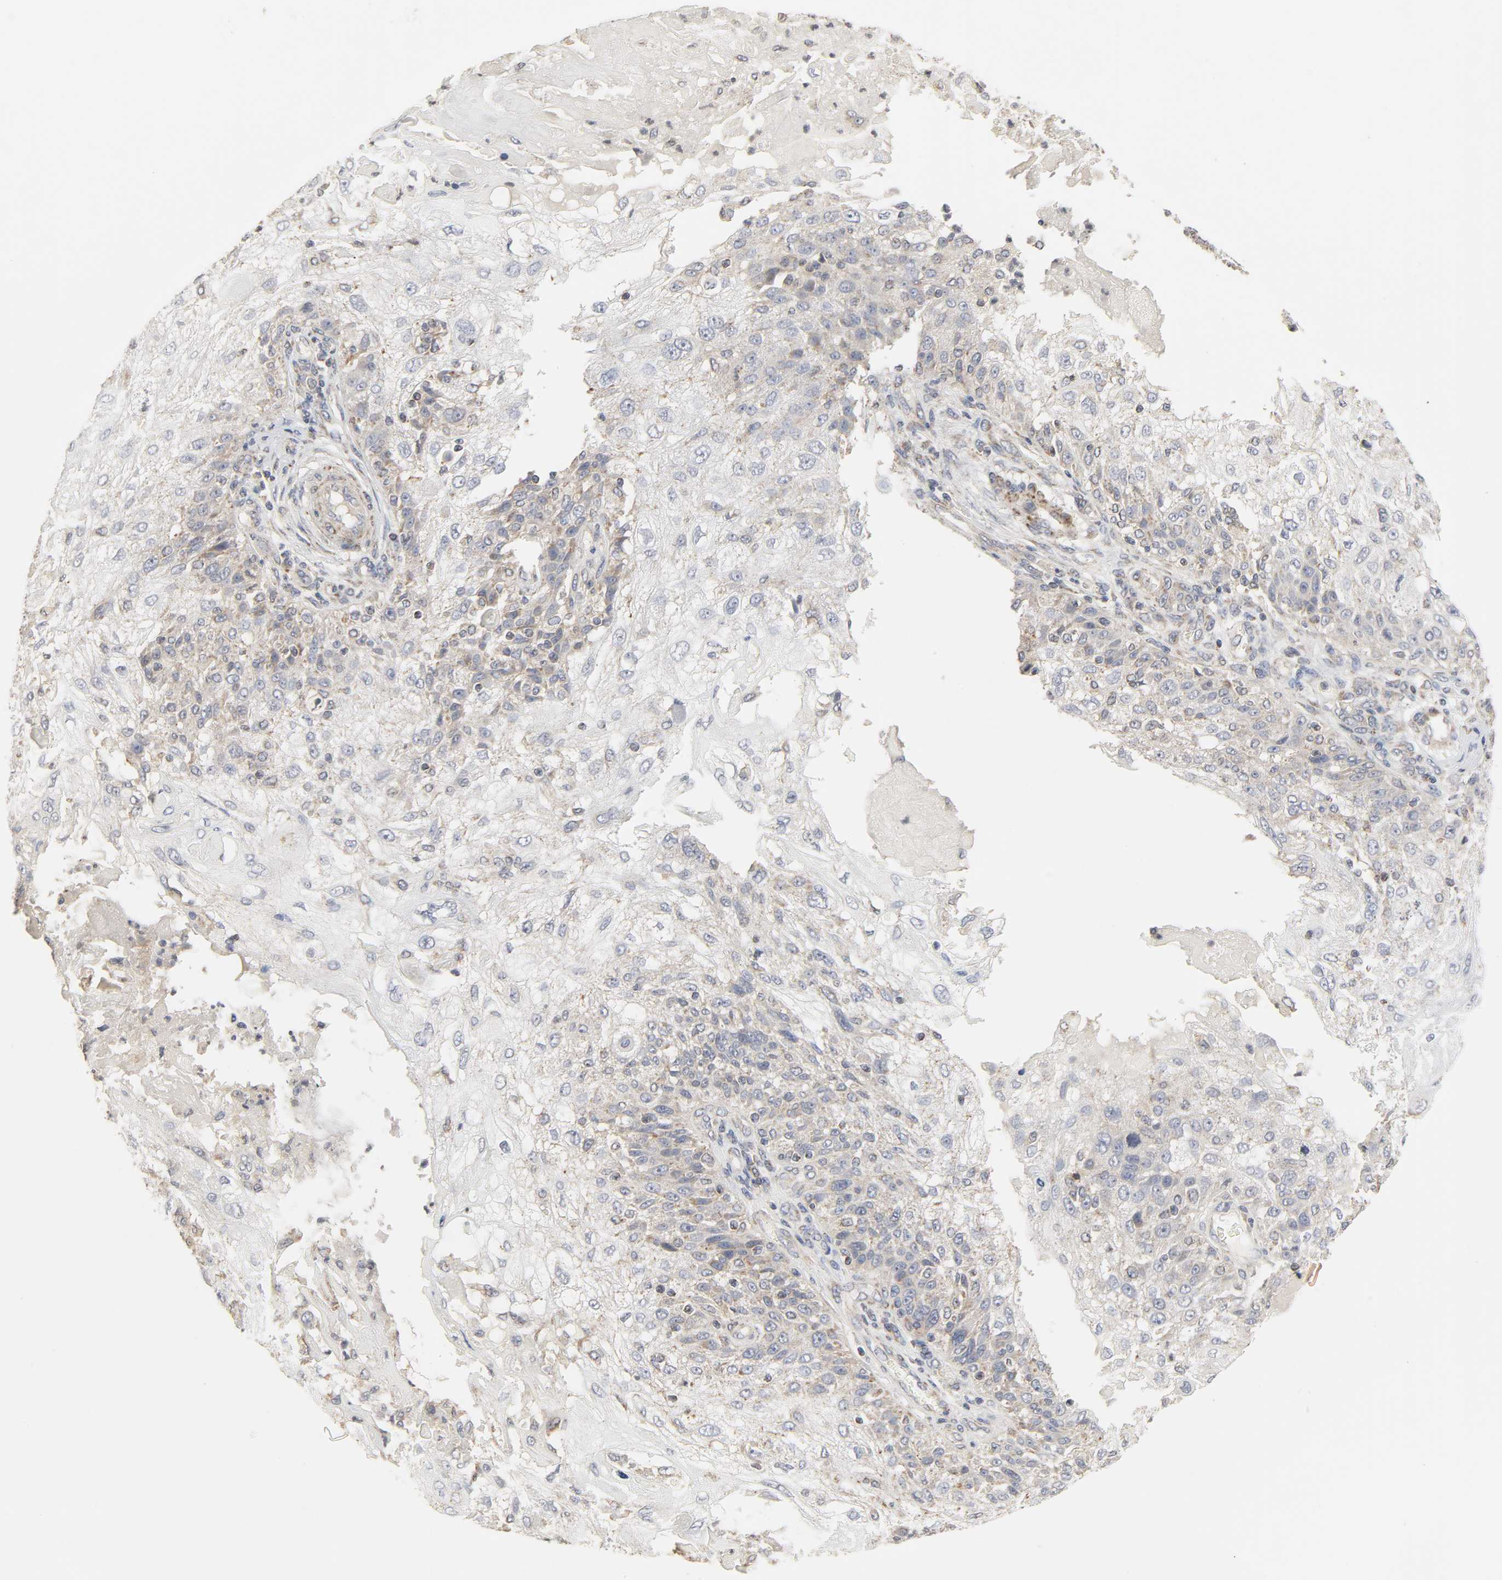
{"staining": {"intensity": "weak", "quantity": "25%-75%", "location": "cytoplasmic/membranous"}, "tissue": "skin cancer", "cell_type": "Tumor cells", "image_type": "cancer", "snomed": [{"axis": "morphology", "description": "Normal tissue, NOS"}, {"axis": "morphology", "description": "Squamous cell carcinoma, NOS"}, {"axis": "topography", "description": "Skin"}], "caption": "Skin cancer stained with immunohistochemistry reveals weak cytoplasmic/membranous staining in about 25%-75% of tumor cells. The protein is shown in brown color, while the nuclei are stained blue.", "gene": "CLEC4E", "patient": {"sex": "female", "age": 83}}